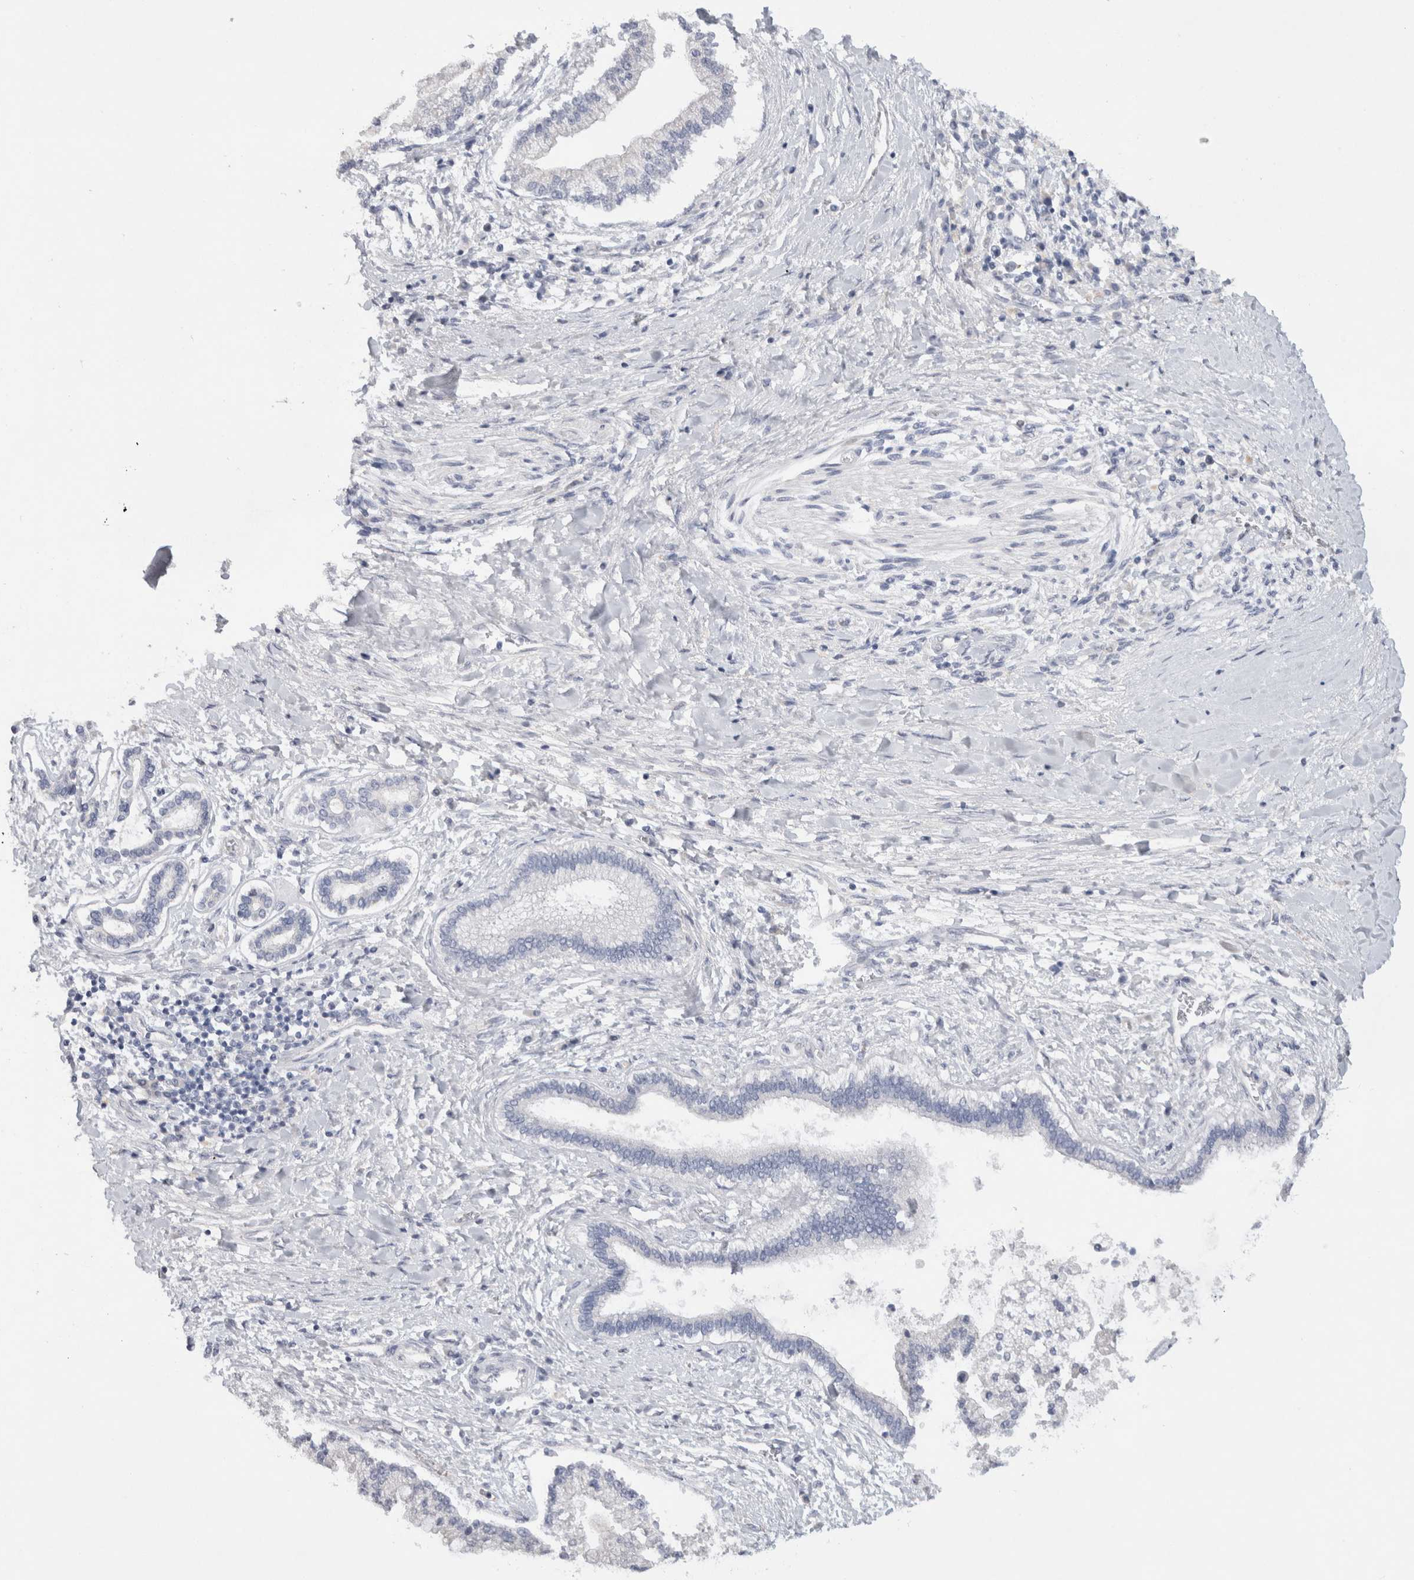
{"staining": {"intensity": "negative", "quantity": "none", "location": "none"}, "tissue": "liver cancer", "cell_type": "Tumor cells", "image_type": "cancer", "snomed": [{"axis": "morphology", "description": "Cholangiocarcinoma"}, {"axis": "topography", "description": "Liver"}], "caption": "Liver cholangiocarcinoma was stained to show a protein in brown. There is no significant positivity in tumor cells.", "gene": "TONSL", "patient": {"sex": "male", "age": 50}}